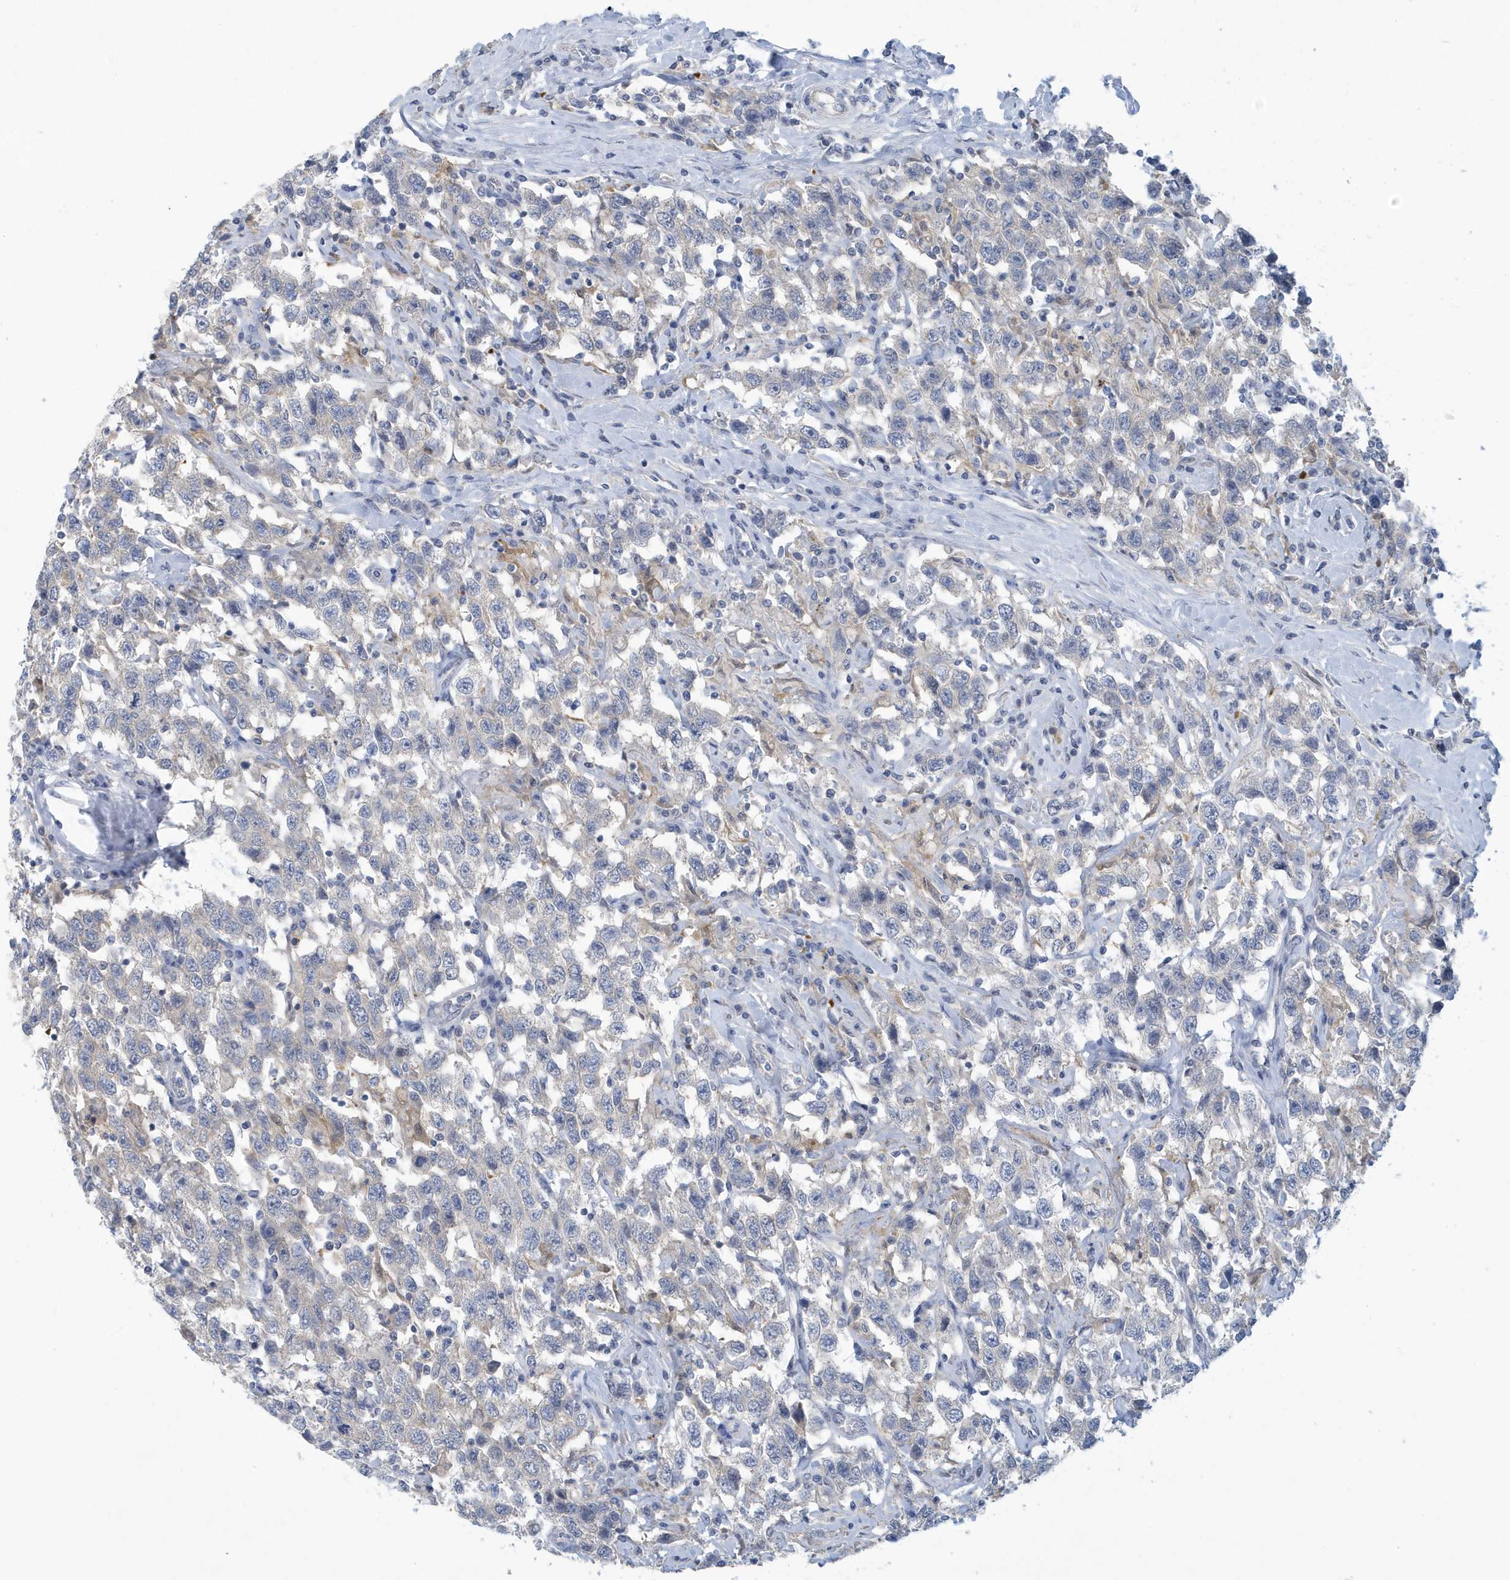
{"staining": {"intensity": "negative", "quantity": "none", "location": "none"}, "tissue": "testis cancer", "cell_type": "Tumor cells", "image_type": "cancer", "snomed": [{"axis": "morphology", "description": "Seminoma, NOS"}, {"axis": "topography", "description": "Testis"}], "caption": "IHC histopathology image of human seminoma (testis) stained for a protein (brown), which exhibits no positivity in tumor cells. (DAB immunohistochemistry visualized using brightfield microscopy, high magnification).", "gene": "VTA1", "patient": {"sex": "male", "age": 41}}